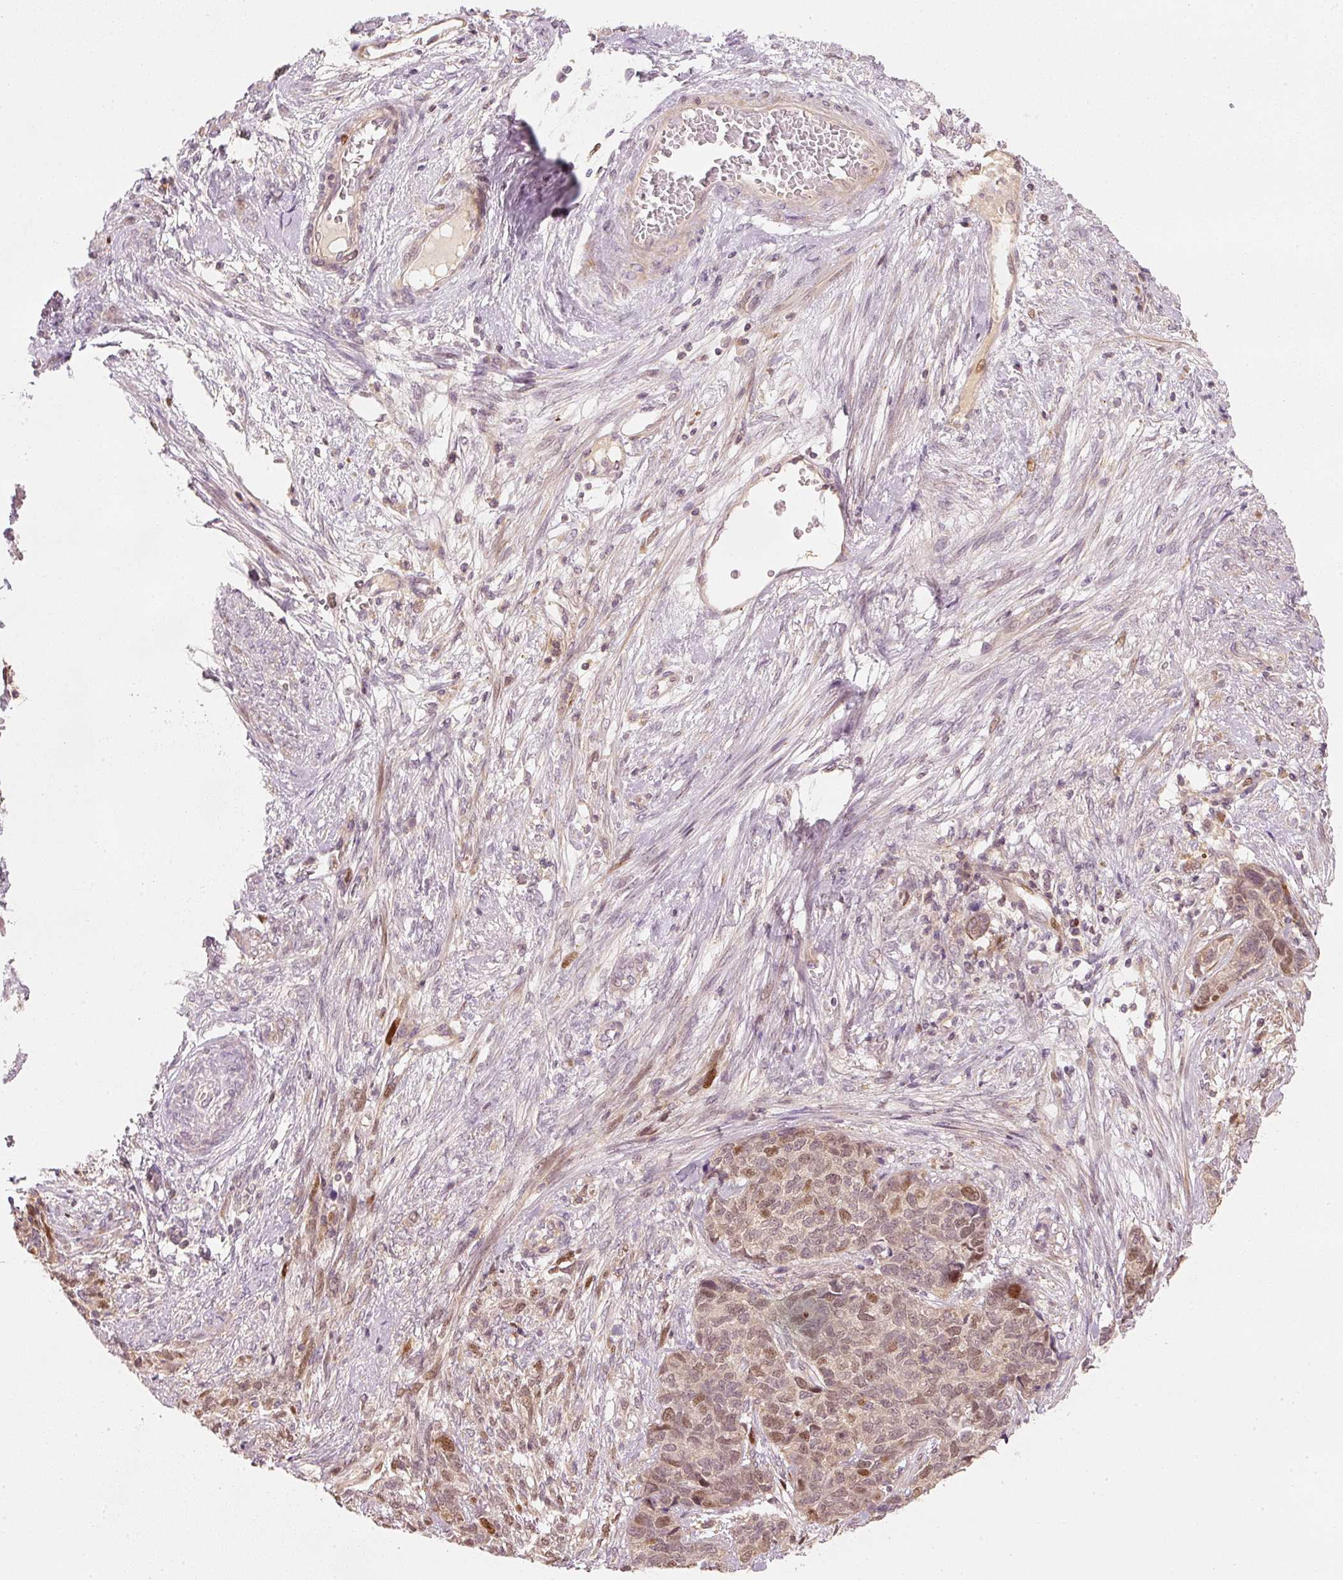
{"staining": {"intensity": "weak", "quantity": "<25%", "location": "nuclear"}, "tissue": "cervical cancer", "cell_type": "Tumor cells", "image_type": "cancer", "snomed": [{"axis": "morphology", "description": "Squamous cell carcinoma, NOS"}, {"axis": "topography", "description": "Cervix"}], "caption": "DAB immunohistochemical staining of squamous cell carcinoma (cervical) exhibits no significant staining in tumor cells. The staining was performed using DAB (3,3'-diaminobenzidine) to visualize the protein expression in brown, while the nuclei were stained in blue with hematoxylin (Magnification: 20x).", "gene": "TREX2", "patient": {"sex": "female", "age": 63}}